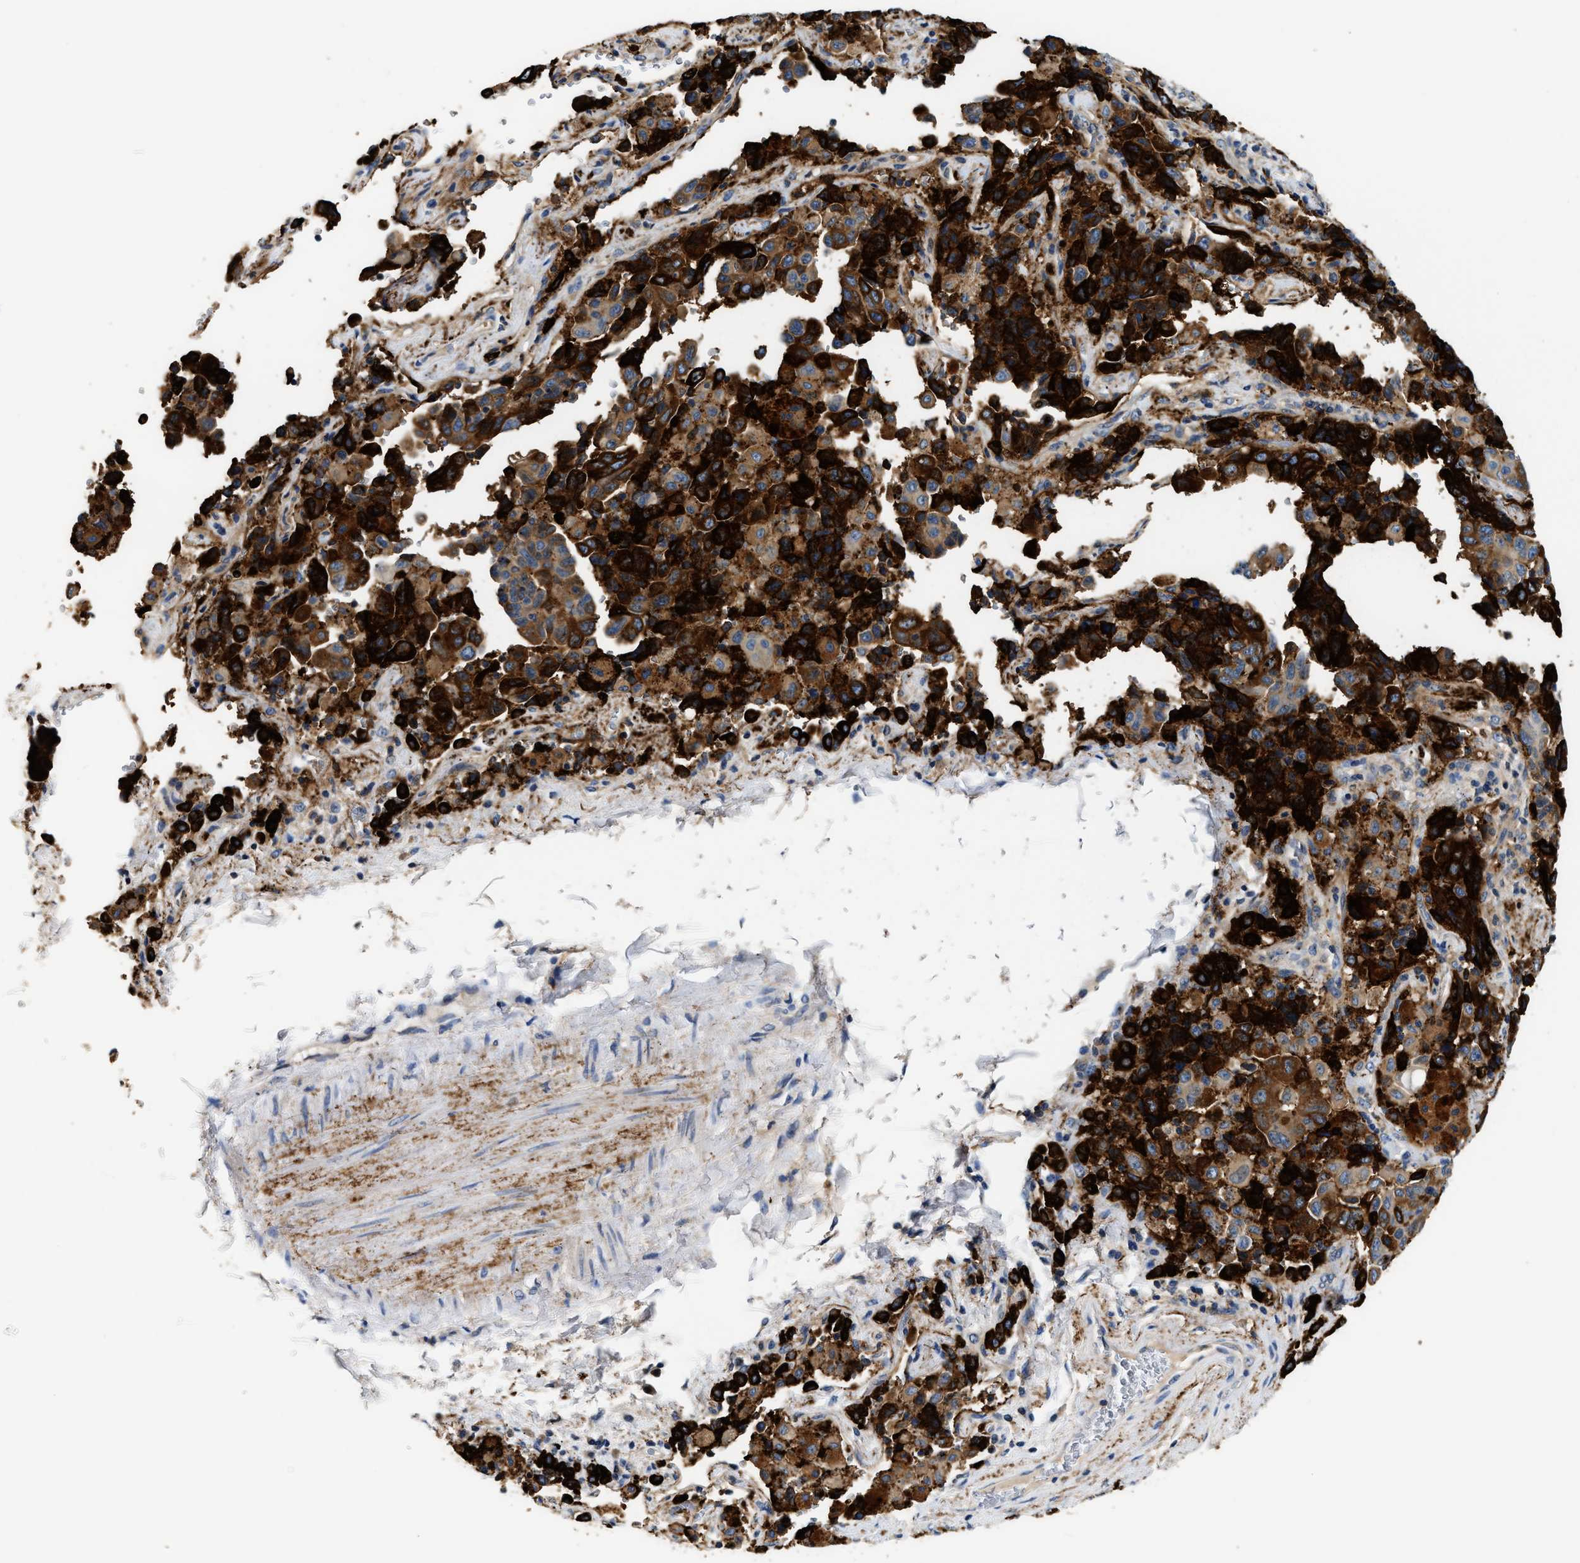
{"staining": {"intensity": "strong", "quantity": ">75%", "location": "cytoplasmic/membranous"}, "tissue": "lung cancer", "cell_type": "Tumor cells", "image_type": "cancer", "snomed": [{"axis": "morphology", "description": "Adenocarcinoma, NOS"}, {"axis": "topography", "description": "Lung"}], "caption": "Strong cytoplasmic/membranous positivity for a protein is appreciated in about >75% of tumor cells of lung cancer using immunohistochemistry (IHC).", "gene": "FAM185A", "patient": {"sex": "female", "age": 51}}